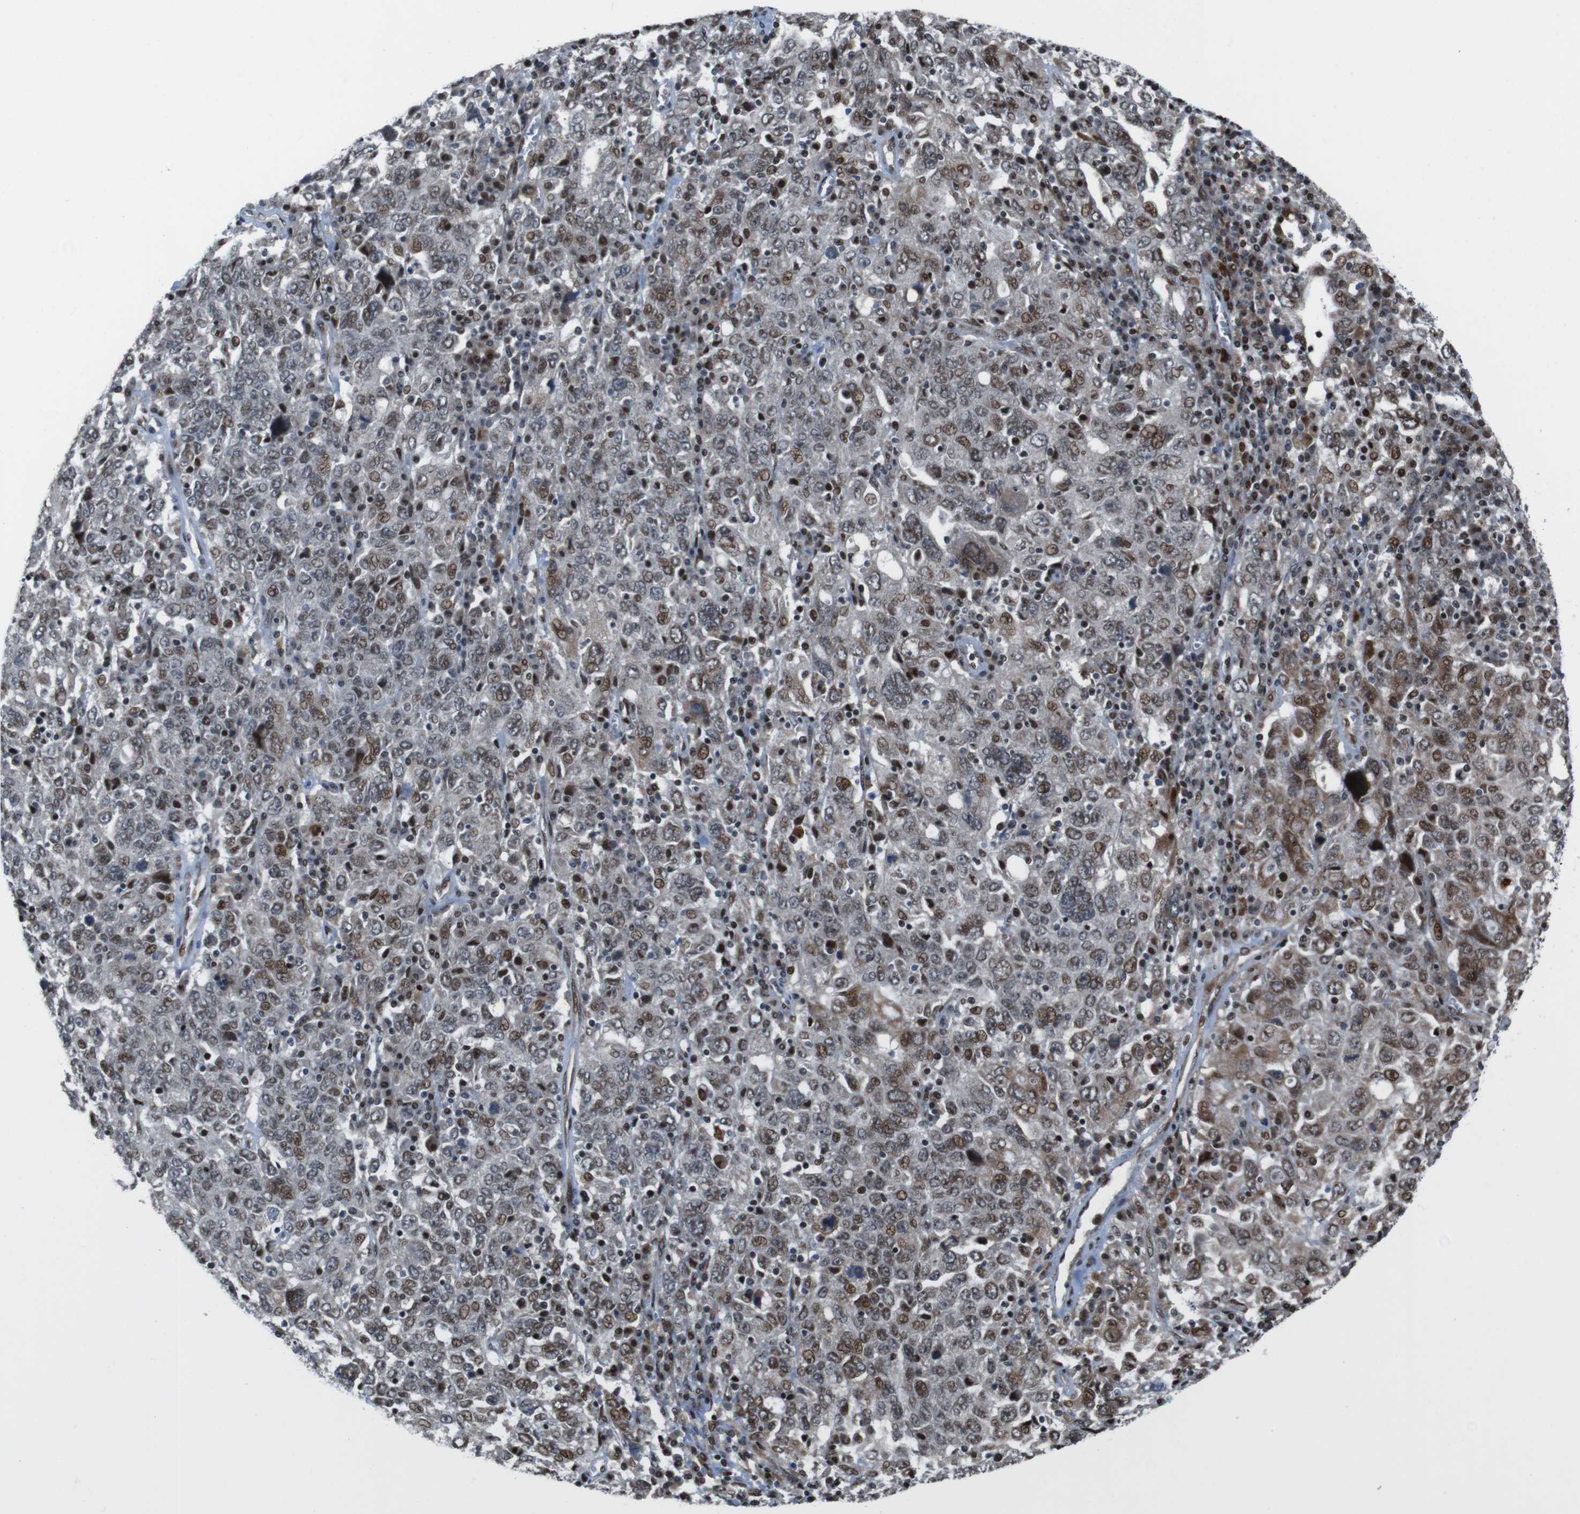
{"staining": {"intensity": "moderate", "quantity": "25%-75%", "location": "nuclear"}, "tissue": "ovarian cancer", "cell_type": "Tumor cells", "image_type": "cancer", "snomed": [{"axis": "morphology", "description": "Carcinoma, endometroid"}, {"axis": "topography", "description": "Ovary"}], "caption": "Ovarian endometroid carcinoma stained with a protein marker displays moderate staining in tumor cells.", "gene": "PBRM1", "patient": {"sex": "female", "age": 62}}